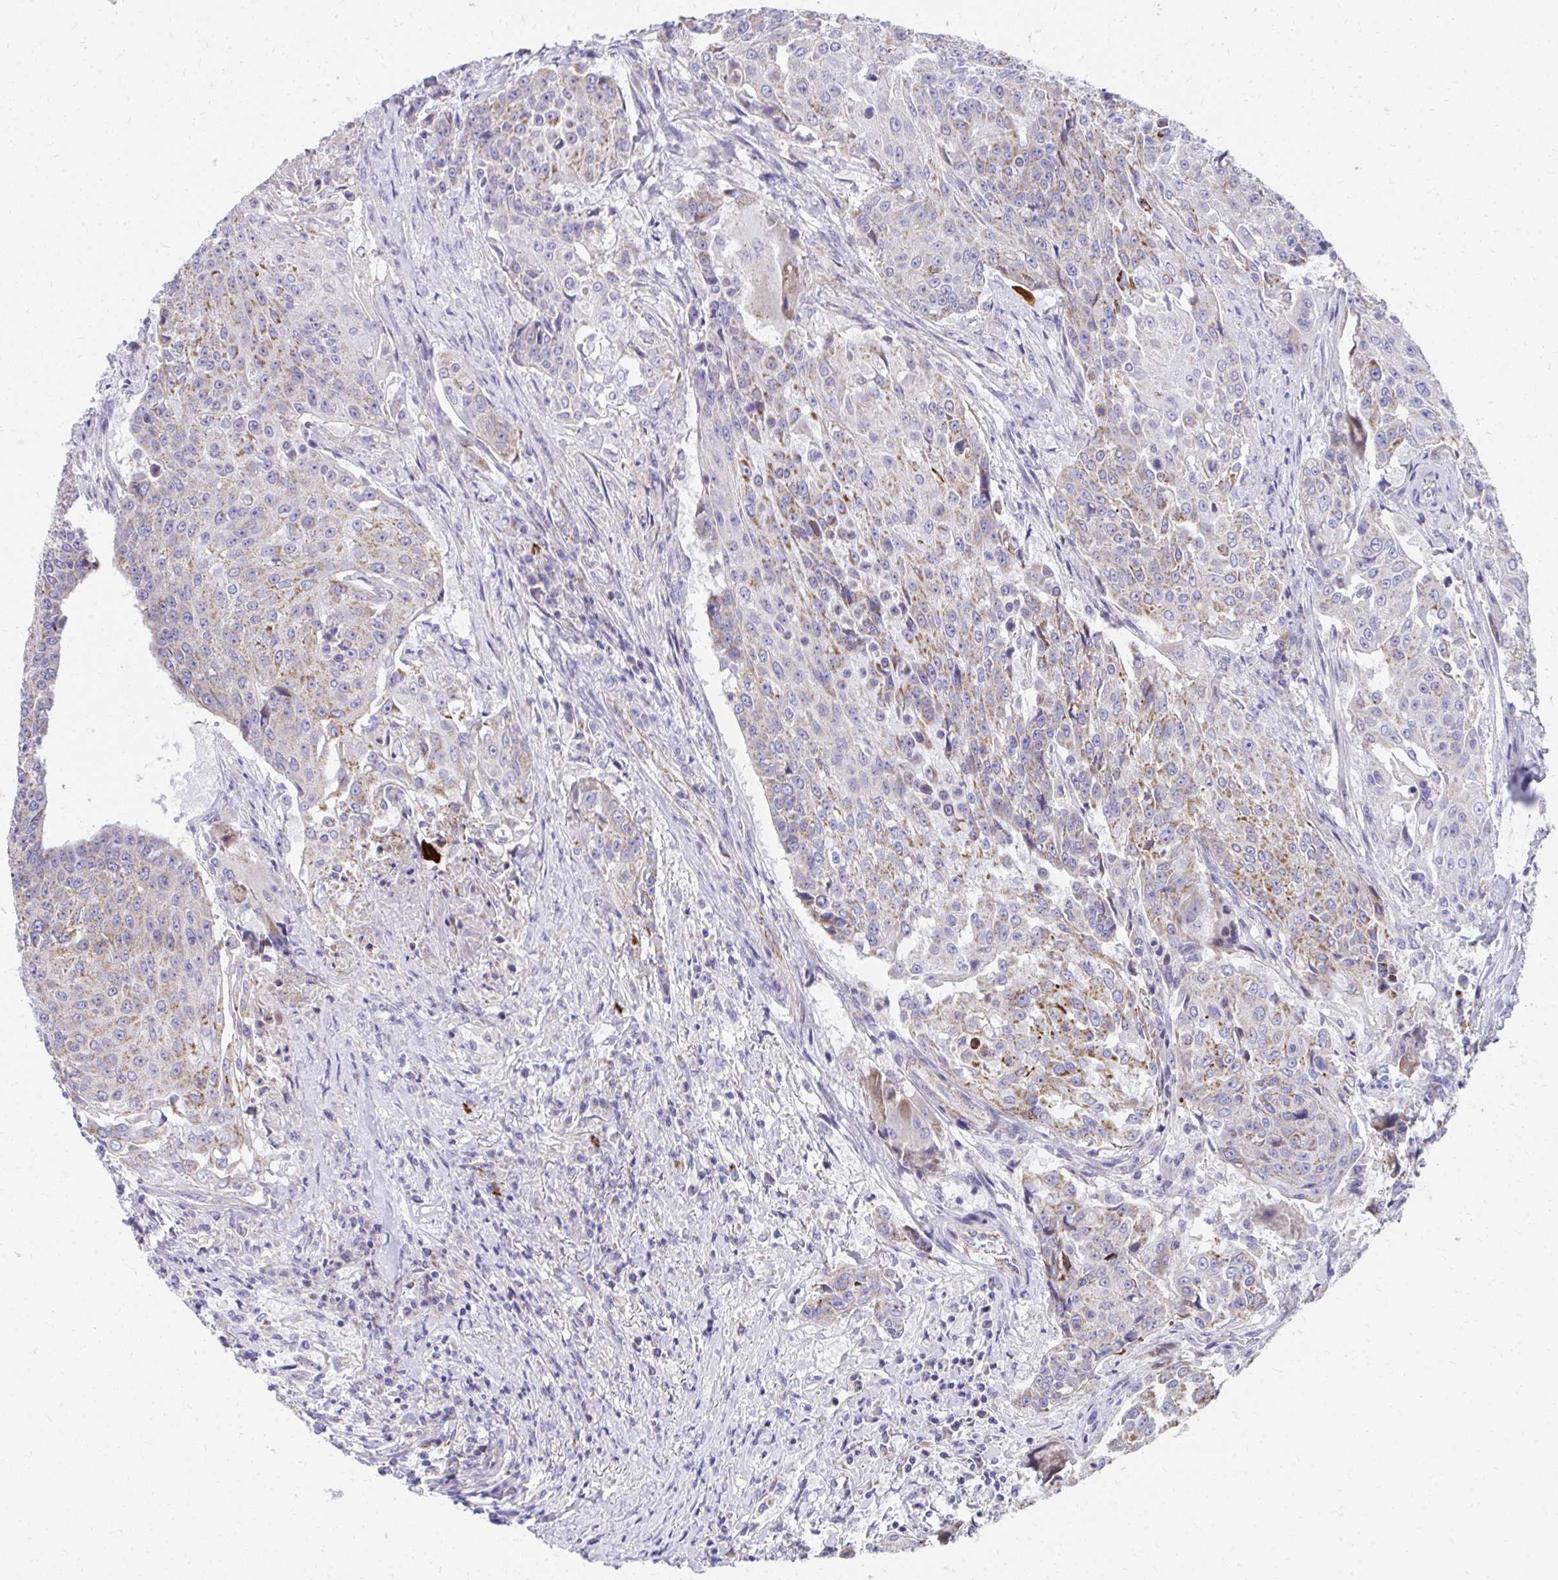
{"staining": {"intensity": "strong", "quantity": "<25%", "location": "cytoplasmic/membranous"}, "tissue": "urothelial cancer", "cell_type": "Tumor cells", "image_type": "cancer", "snomed": [{"axis": "morphology", "description": "Urothelial carcinoma, High grade"}, {"axis": "topography", "description": "Urinary bladder"}], "caption": "Protein expression analysis of human urothelial cancer reveals strong cytoplasmic/membranous positivity in about <25% of tumor cells.", "gene": "IL37", "patient": {"sex": "female", "age": 63}}